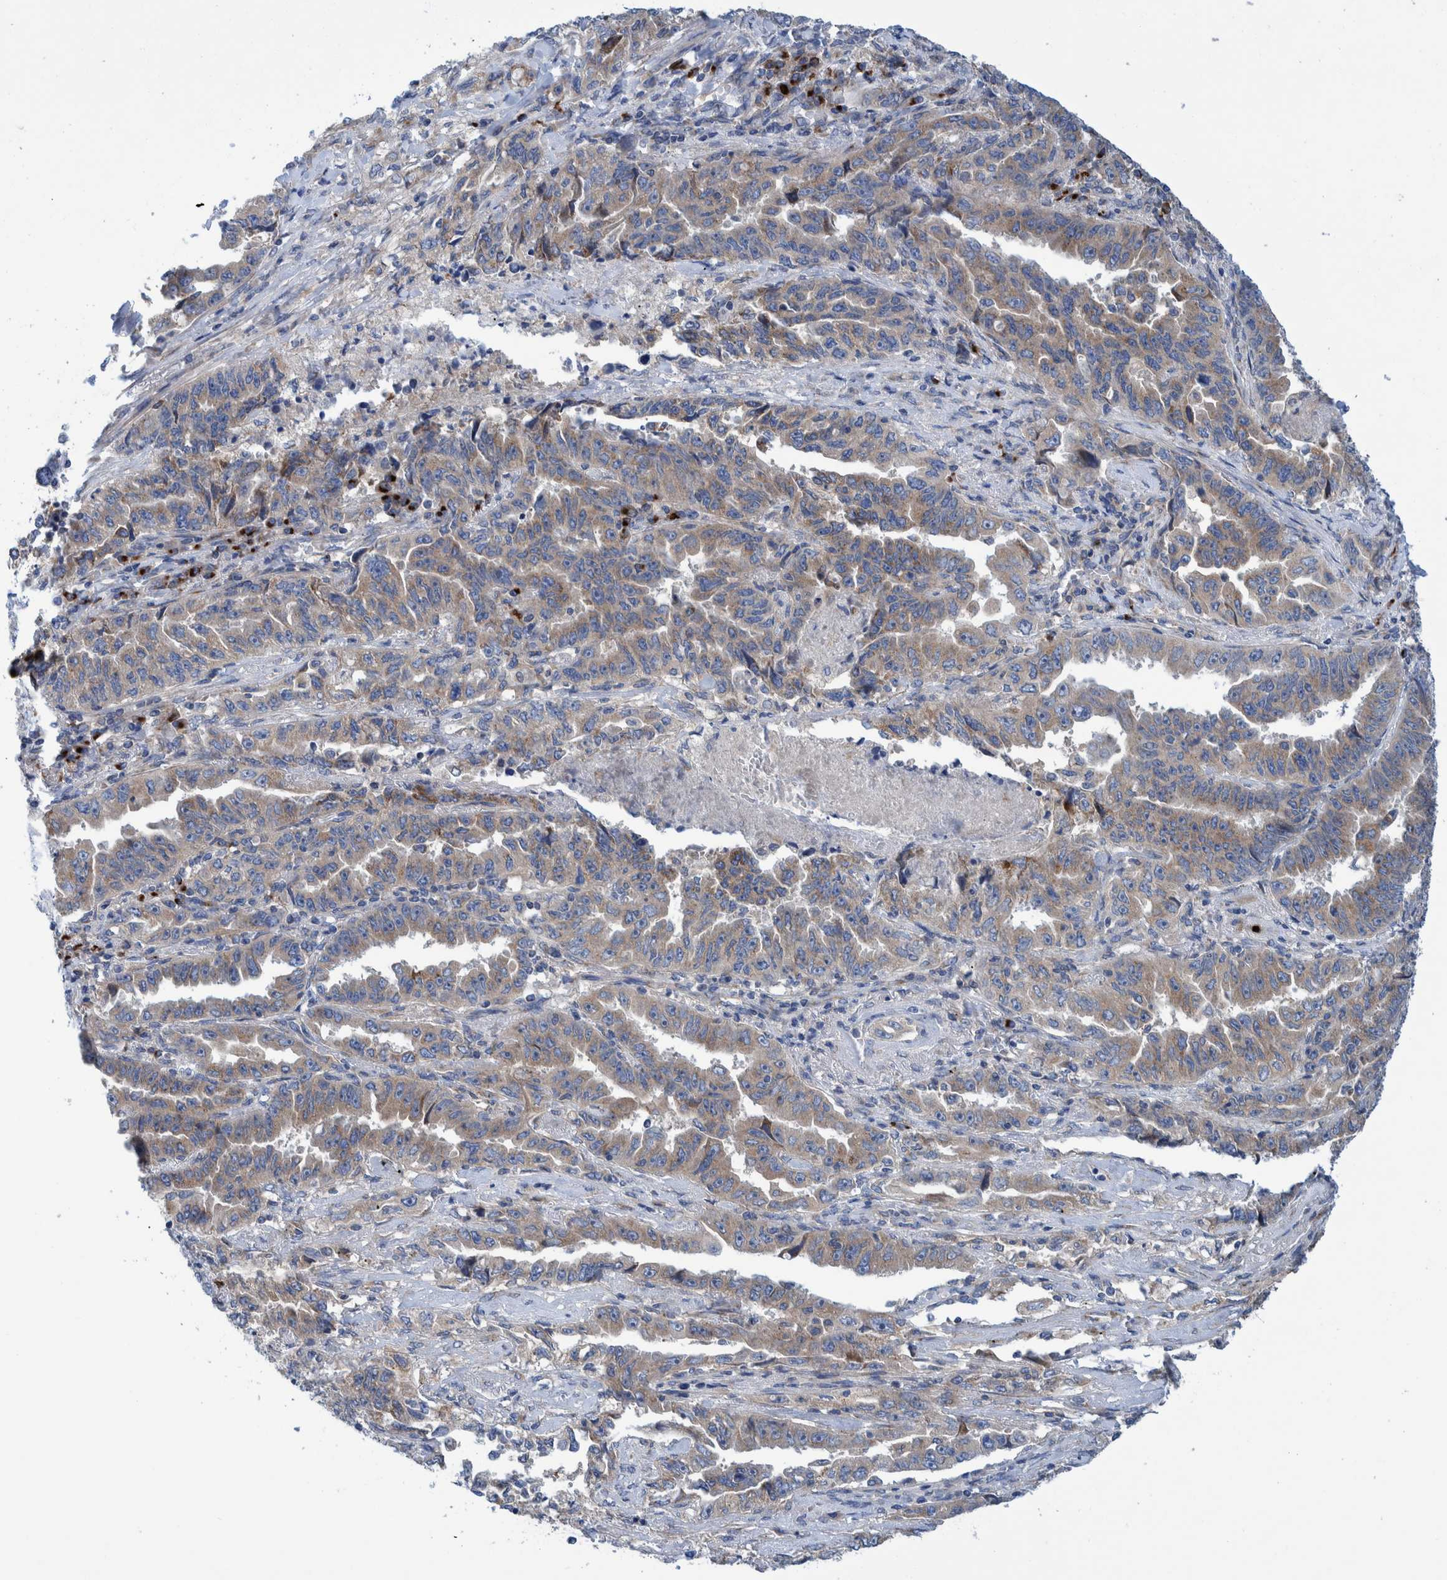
{"staining": {"intensity": "moderate", "quantity": ">75%", "location": "cytoplasmic/membranous"}, "tissue": "lung cancer", "cell_type": "Tumor cells", "image_type": "cancer", "snomed": [{"axis": "morphology", "description": "Adenocarcinoma, NOS"}, {"axis": "topography", "description": "Lung"}], "caption": "Protein expression analysis of adenocarcinoma (lung) demonstrates moderate cytoplasmic/membranous expression in about >75% of tumor cells.", "gene": "TRIM58", "patient": {"sex": "female", "age": 51}}